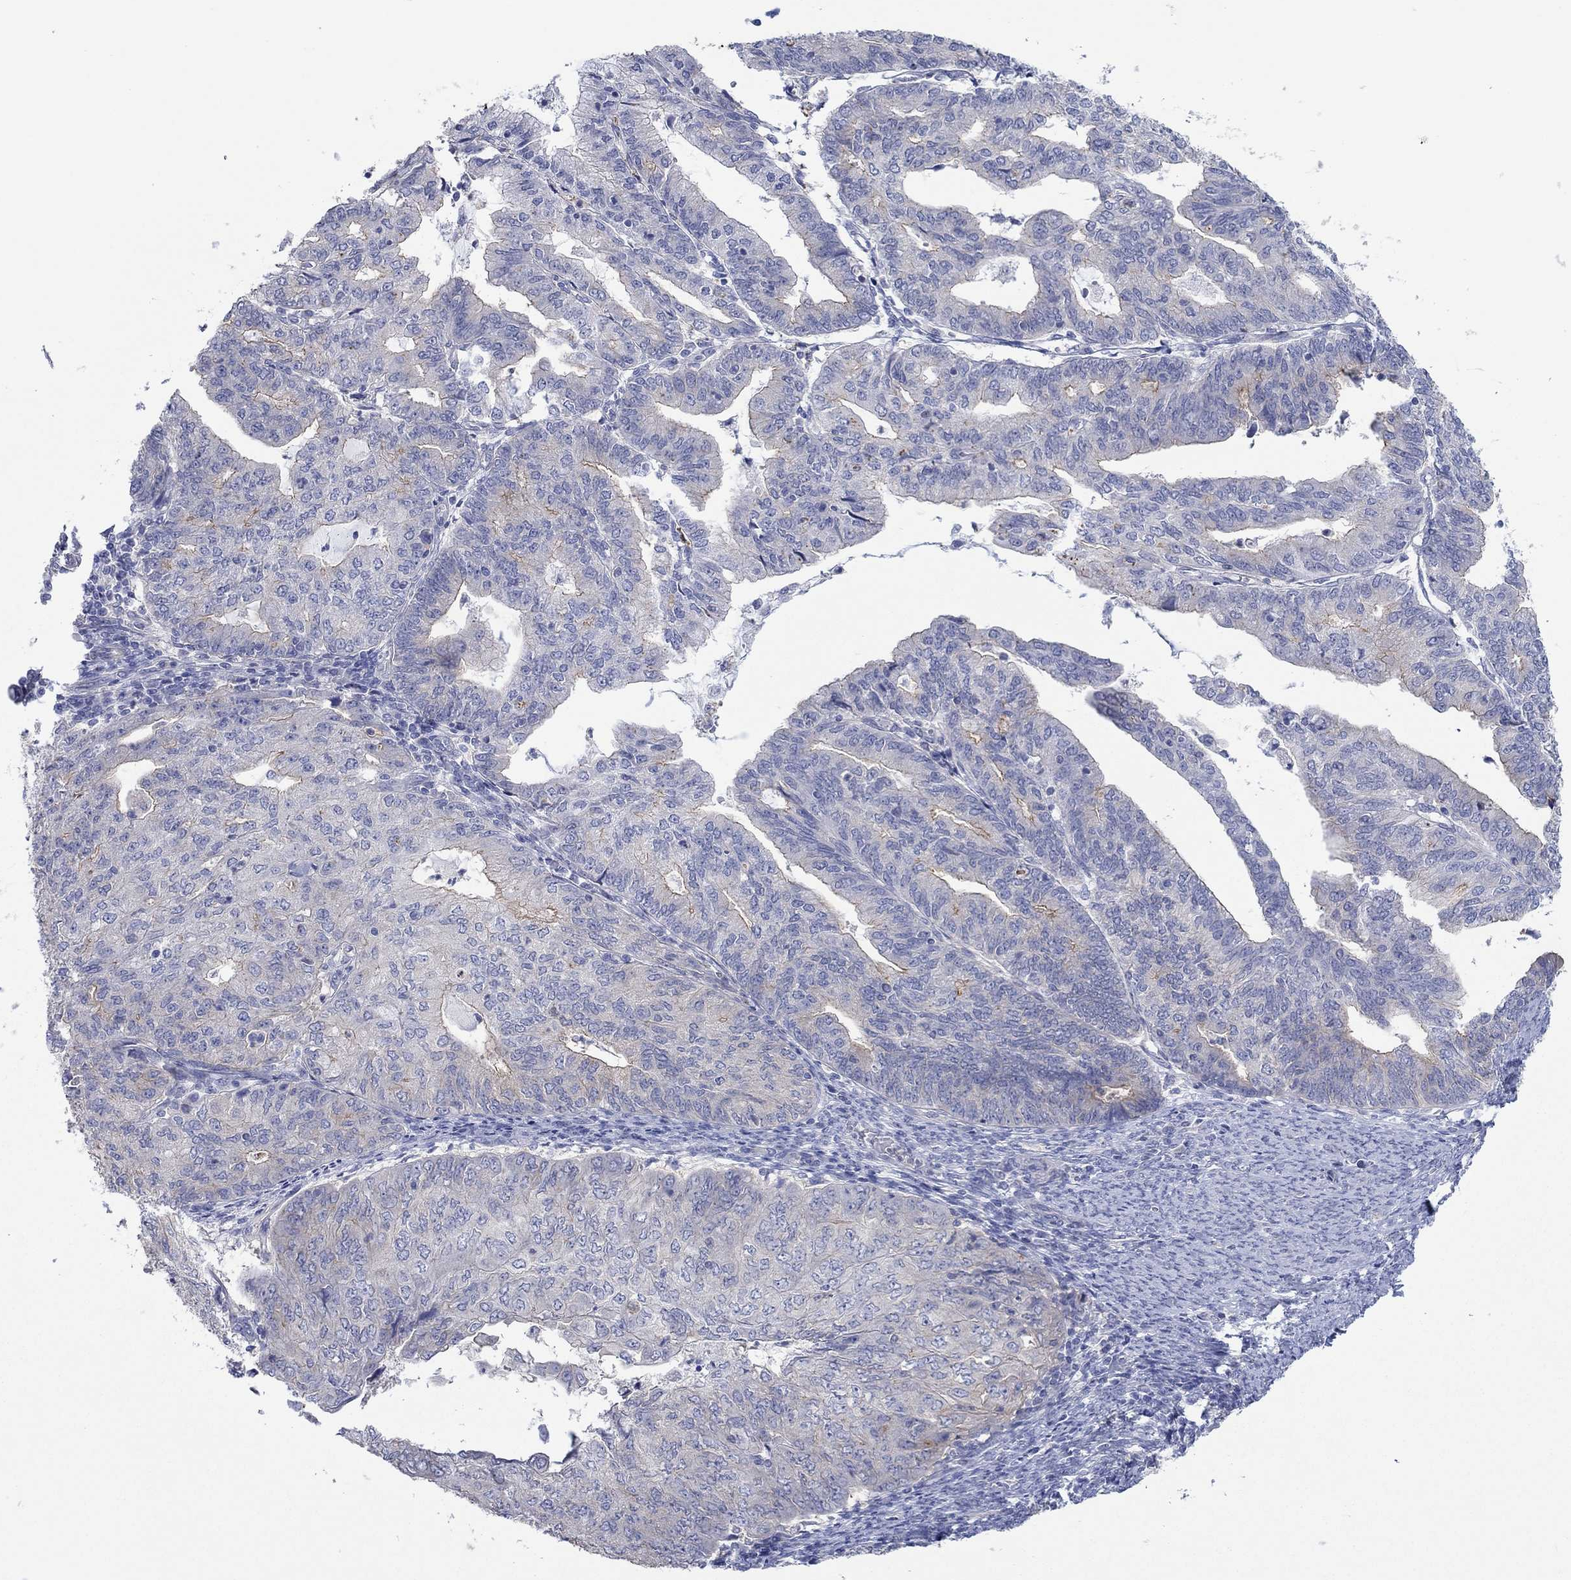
{"staining": {"intensity": "moderate", "quantity": "<25%", "location": "cytoplasmic/membranous"}, "tissue": "endometrial cancer", "cell_type": "Tumor cells", "image_type": "cancer", "snomed": [{"axis": "morphology", "description": "Adenocarcinoma, NOS"}, {"axis": "topography", "description": "Endometrium"}], "caption": "A micrograph of human endometrial cancer stained for a protein shows moderate cytoplasmic/membranous brown staining in tumor cells. Using DAB (brown) and hematoxylin (blue) stains, captured at high magnification using brightfield microscopy.", "gene": "TPRN", "patient": {"sex": "female", "age": 82}}